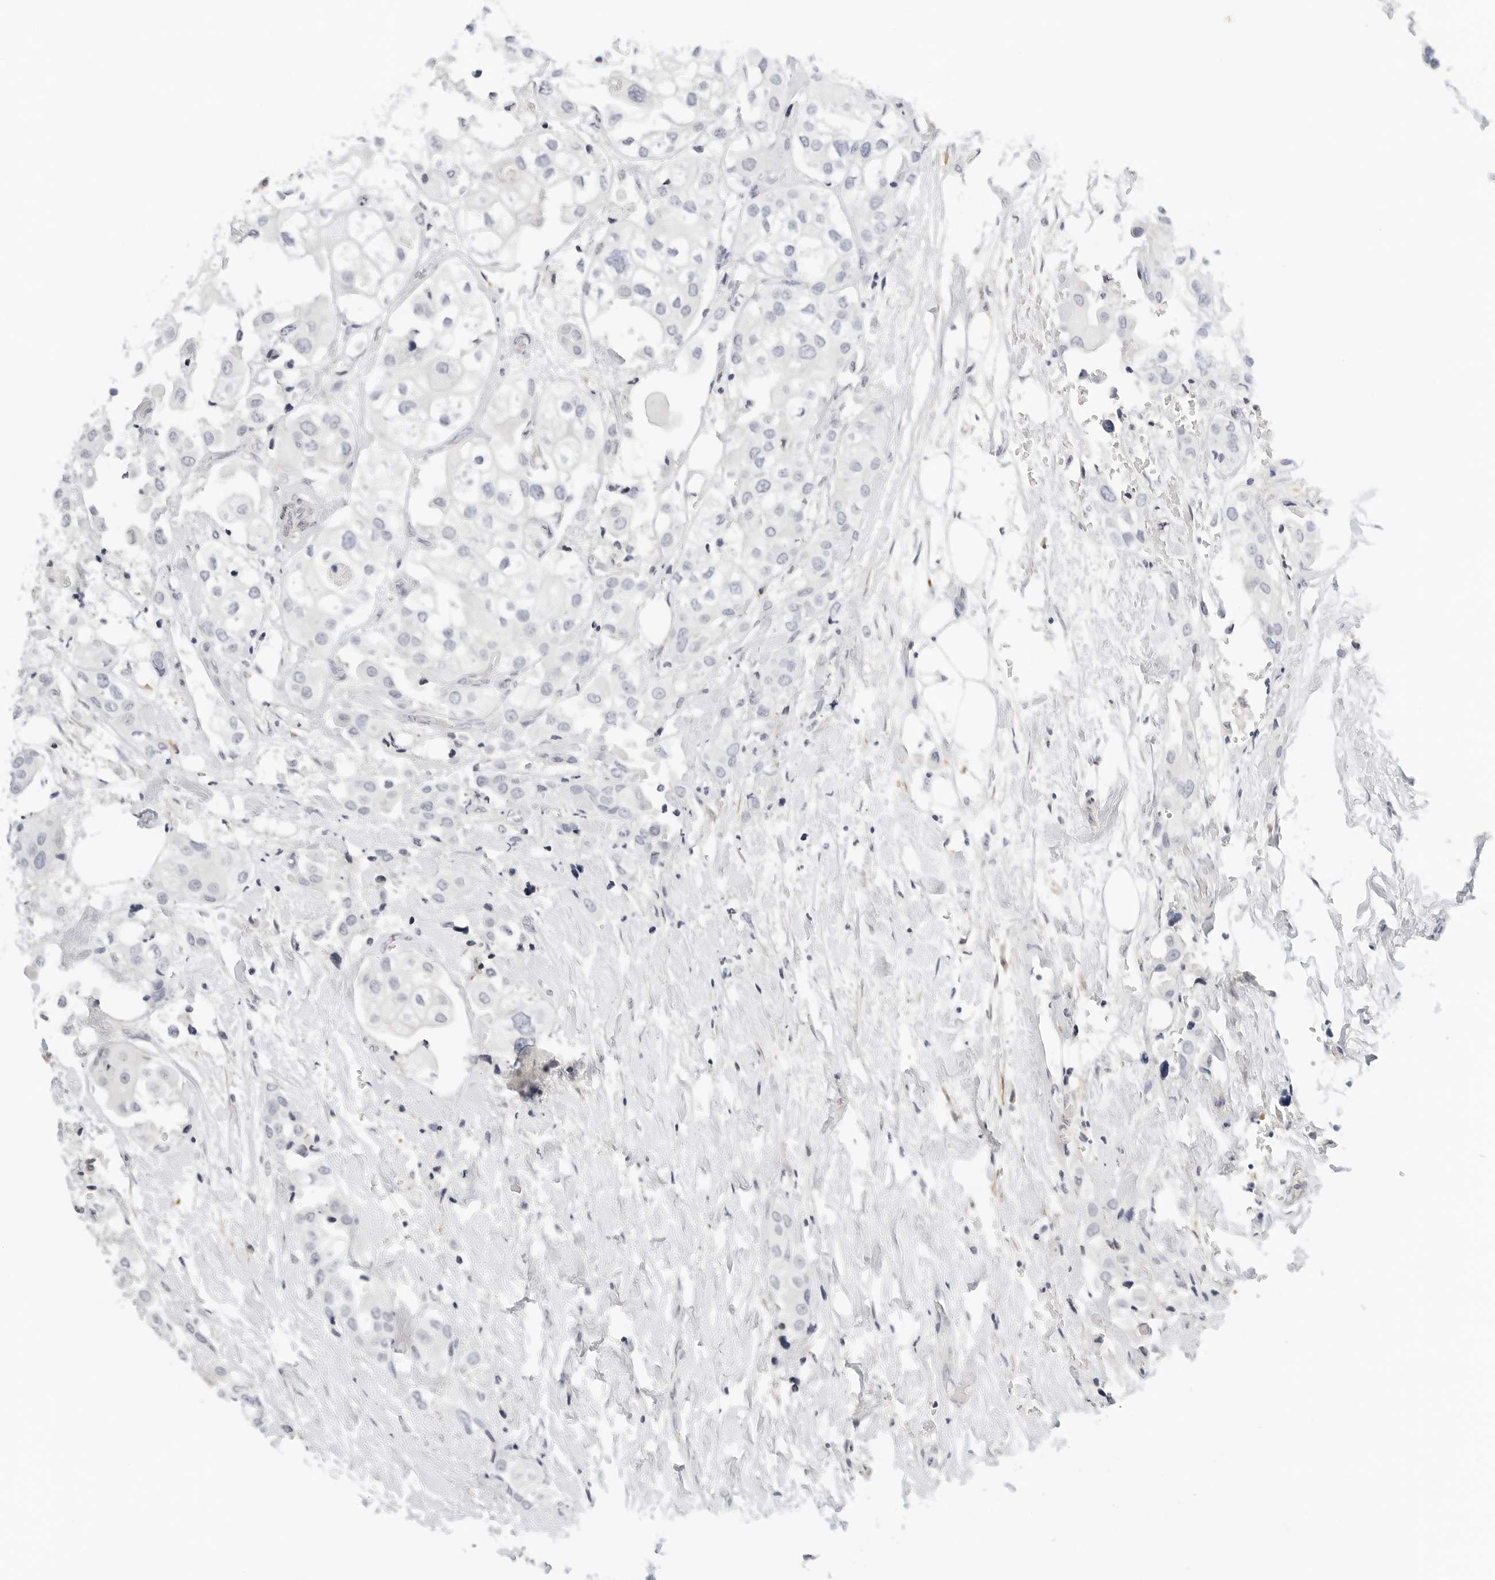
{"staining": {"intensity": "negative", "quantity": "none", "location": "none"}, "tissue": "urothelial cancer", "cell_type": "Tumor cells", "image_type": "cancer", "snomed": [{"axis": "morphology", "description": "Urothelial carcinoma, High grade"}, {"axis": "topography", "description": "Urinary bladder"}], "caption": "Histopathology image shows no protein positivity in tumor cells of urothelial cancer tissue. (Brightfield microscopy of DAB immunohistochemistry at high magnification).", "gene": "PKDCC", "patient": {"sex": "male", "age": 64}}